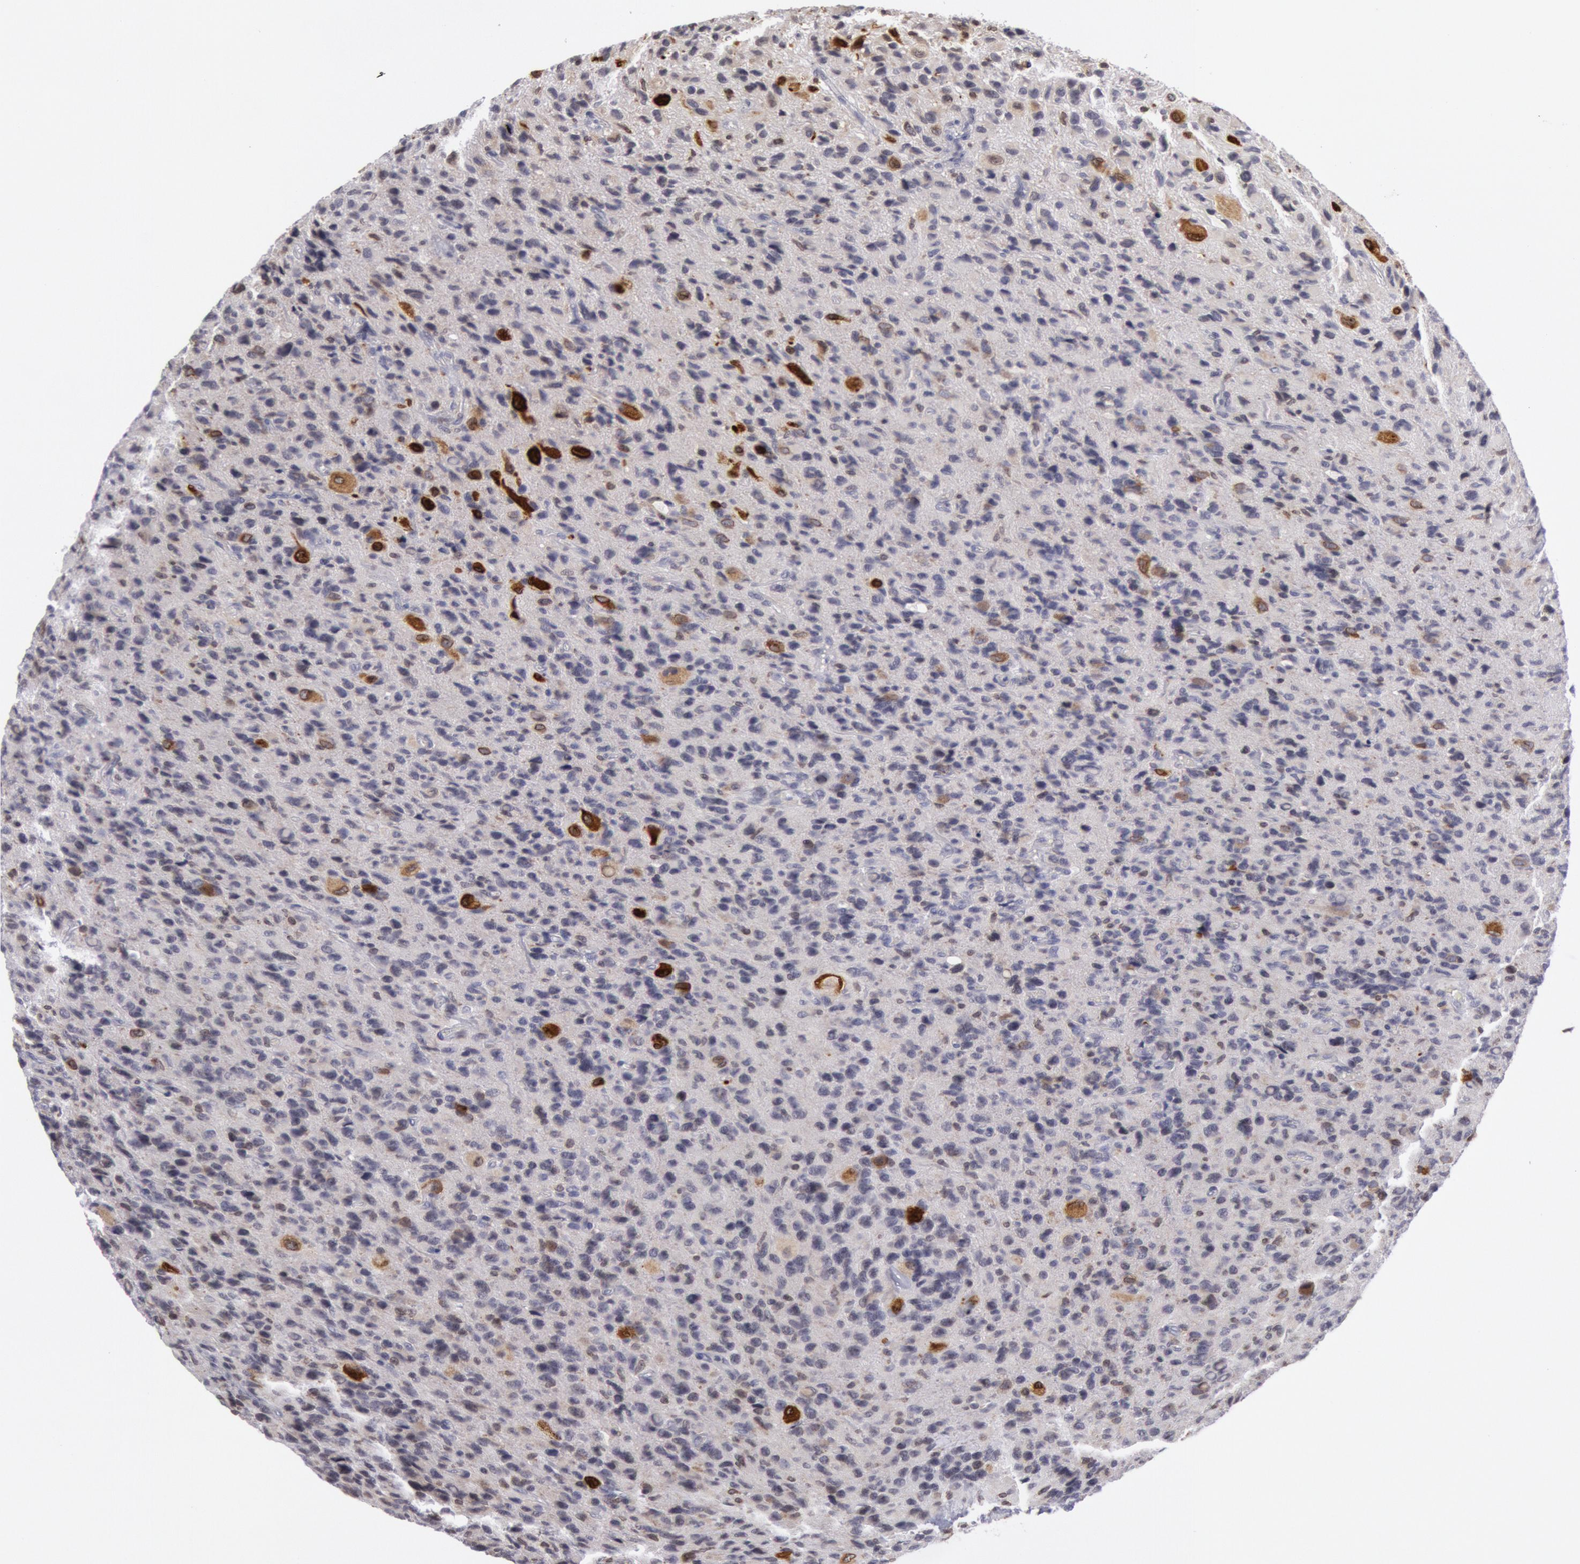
{"staining": {"intensity": "strong", "quantity": "<25%", "location": "cytoplasmic/membranous"}, "tissue": "glioma", "cell_type": "Tumor cells", "image_type": "cancer", "snomed": [{"axis": "morphology", "description": "Glioma, malignant, High grade"}, {"axis": "topography", "description": "Brain"}], "caption": "Brown immunohistochemical staining in human malignant glioma (high-grade) reveals strong cytoplasmic/membranous staining in approximately <25% of tumor cells.", "gene": "PTGS2", "patient": {"sex": "male", "age": 77}}